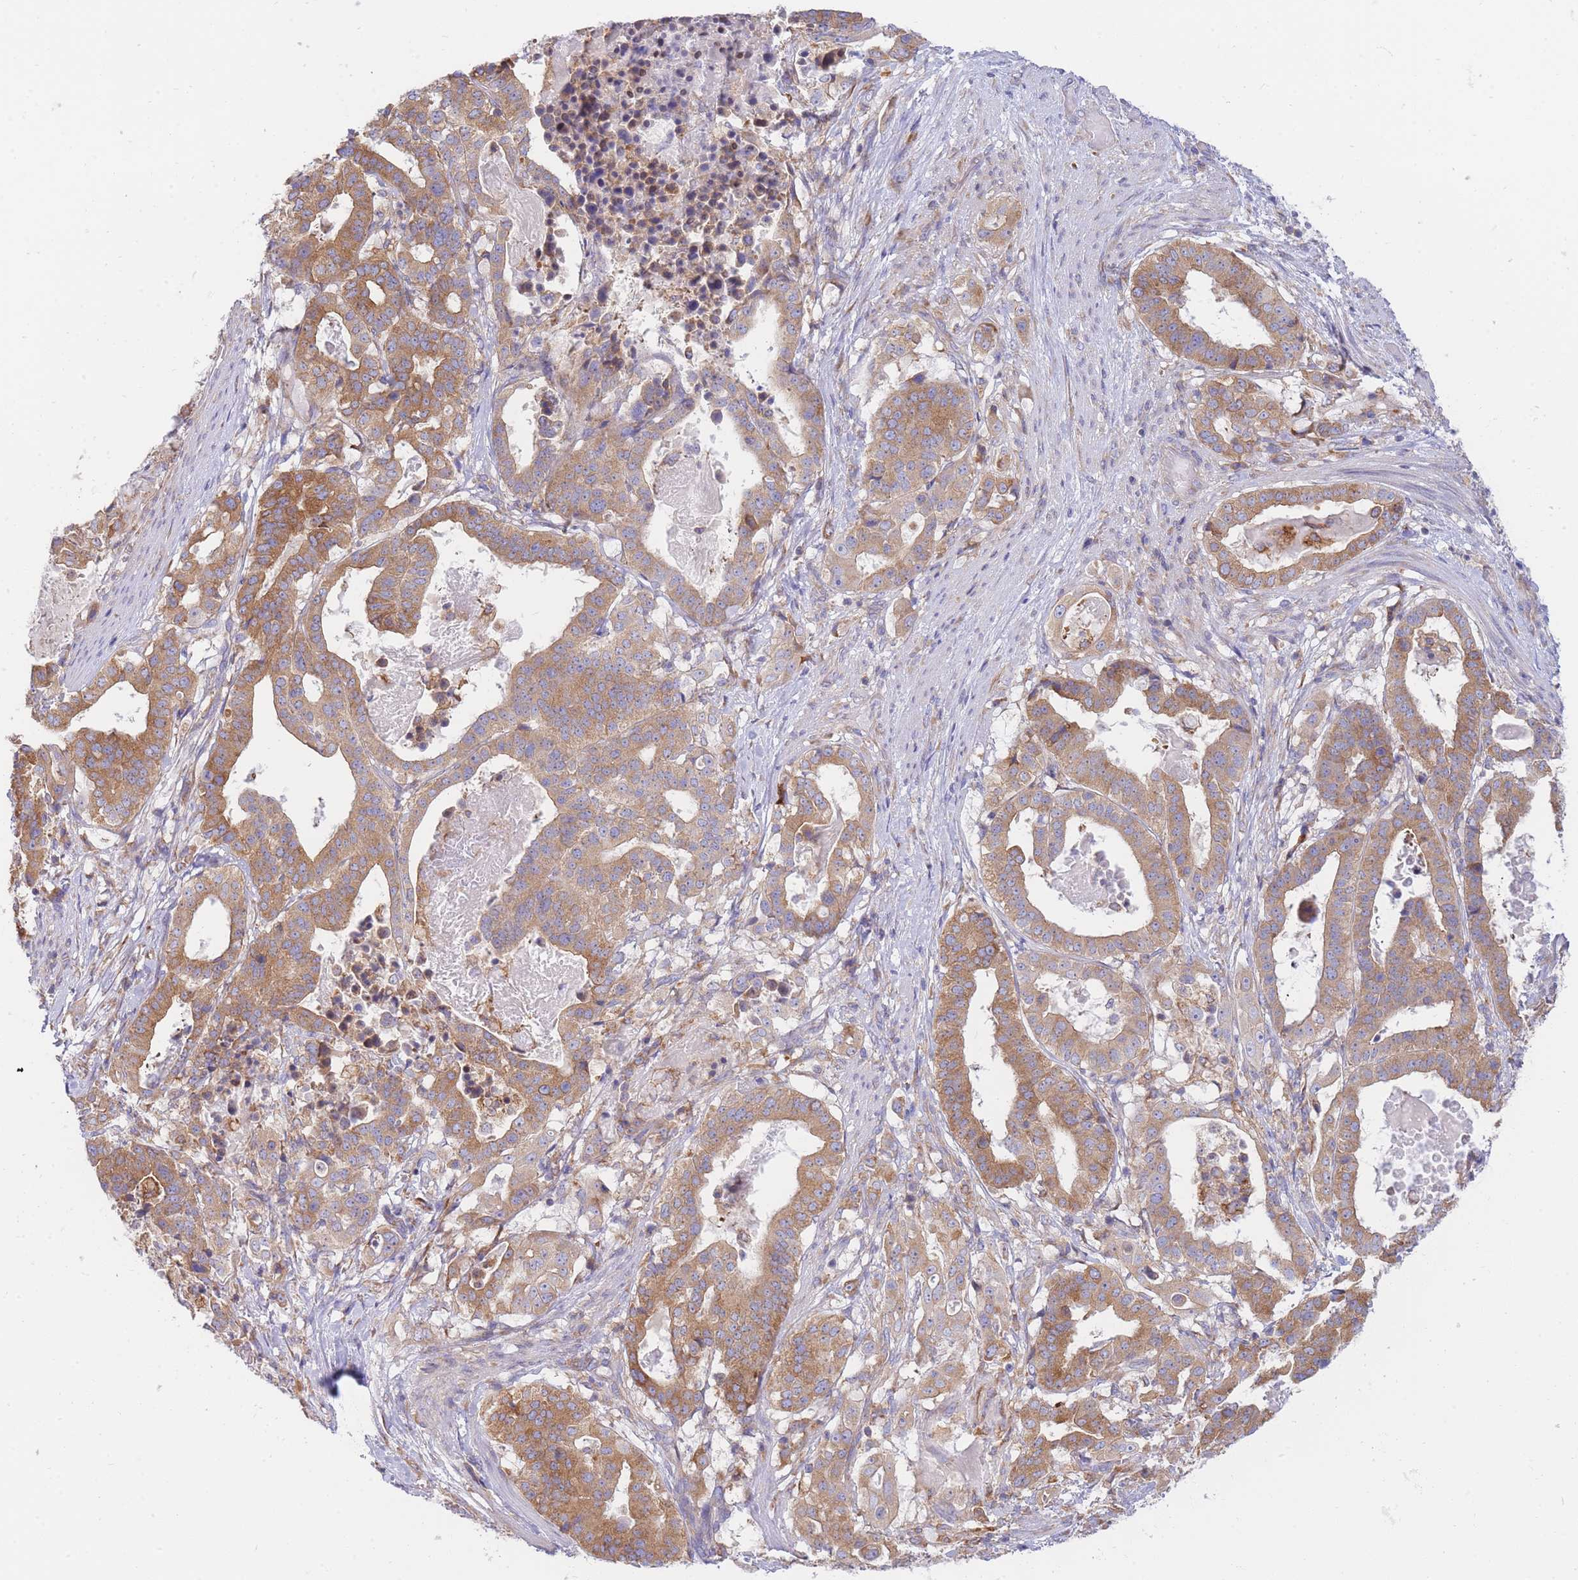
{"staining": {"intensity": "moderate", "quantity": ">75%", "location": "cytoplasmic/membranous"}, "tissue": "stomach cancer", "cell_type": "Tumor cells", "image_type": "cancer", "snomed": [{"axis": "morphology", "description": "Adenocarcinoma, NOS"}, {"axis": "topography", "description": "Stomach"}], "caption": "The histopathology image displays staining of stomach adenocarcinoma, revealing moderate cytoplasmic/membranous protein expression (brown color) within tumor cells.", "gene": "SH2B2", "patient": {"sex": "male", "age": 48}}